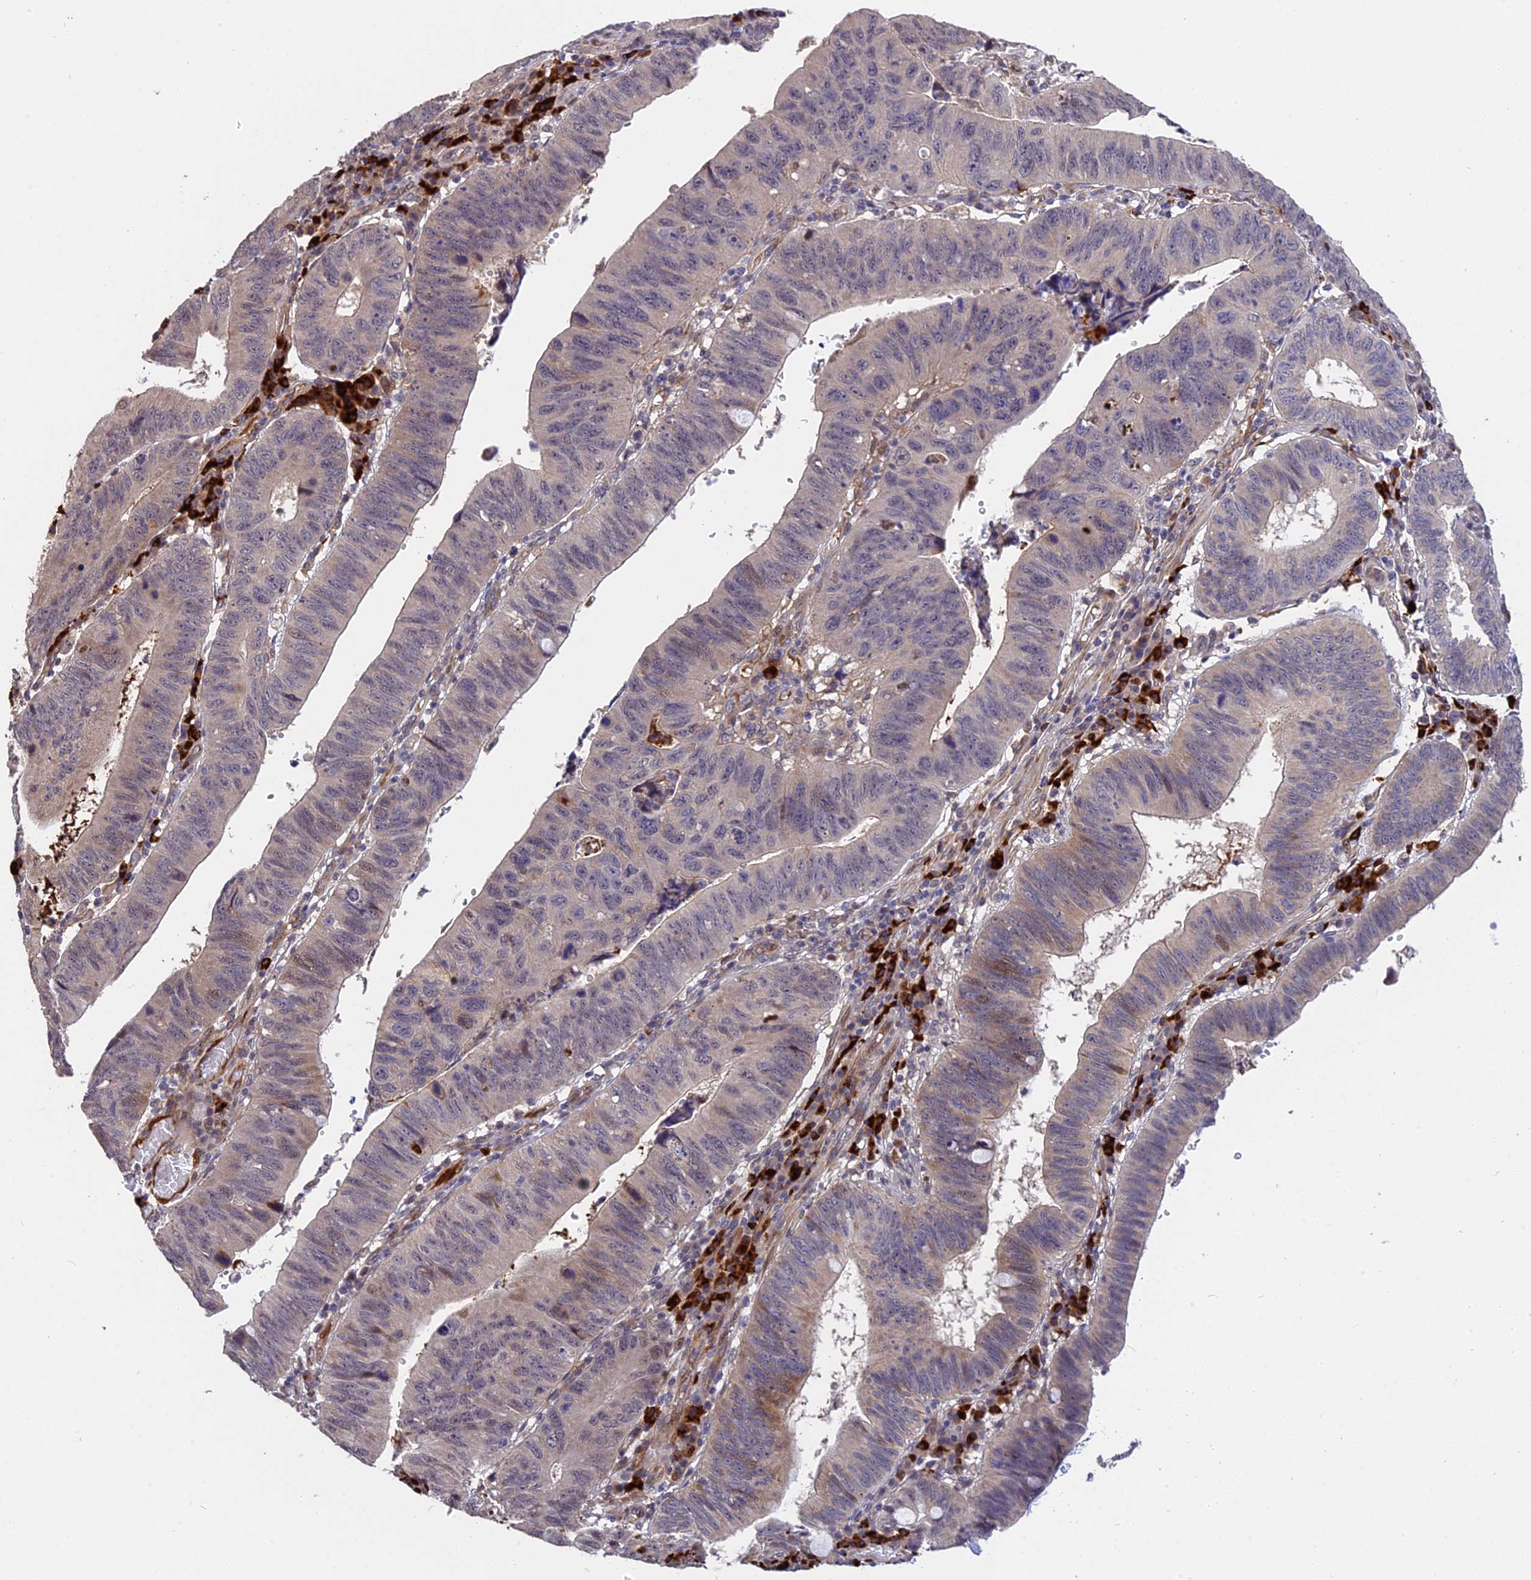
{"staining": {"intensity": "weak", "quantity": "<25%", "location": "cytoplasmic/membranous,nuclear"}, "tissue": "stomach cancer", "cell_type": "Tumor cells", "image_type": "cancer", "snomed": [{"axis": "morphology", "description": "Adenocarcinoma, NOS"}, {"axis": "topography", "description": "Stomach"}], "caption": "A photomicrograph of stomach adenocarcinoma stained for a protein exhibits no brown staining in tumor cells. (DAB immunohistochemistry (IHC) with hematoxylin counter stain).", "gene": "MFSD2A", "patient": {"sex": "male", "age": 59}}